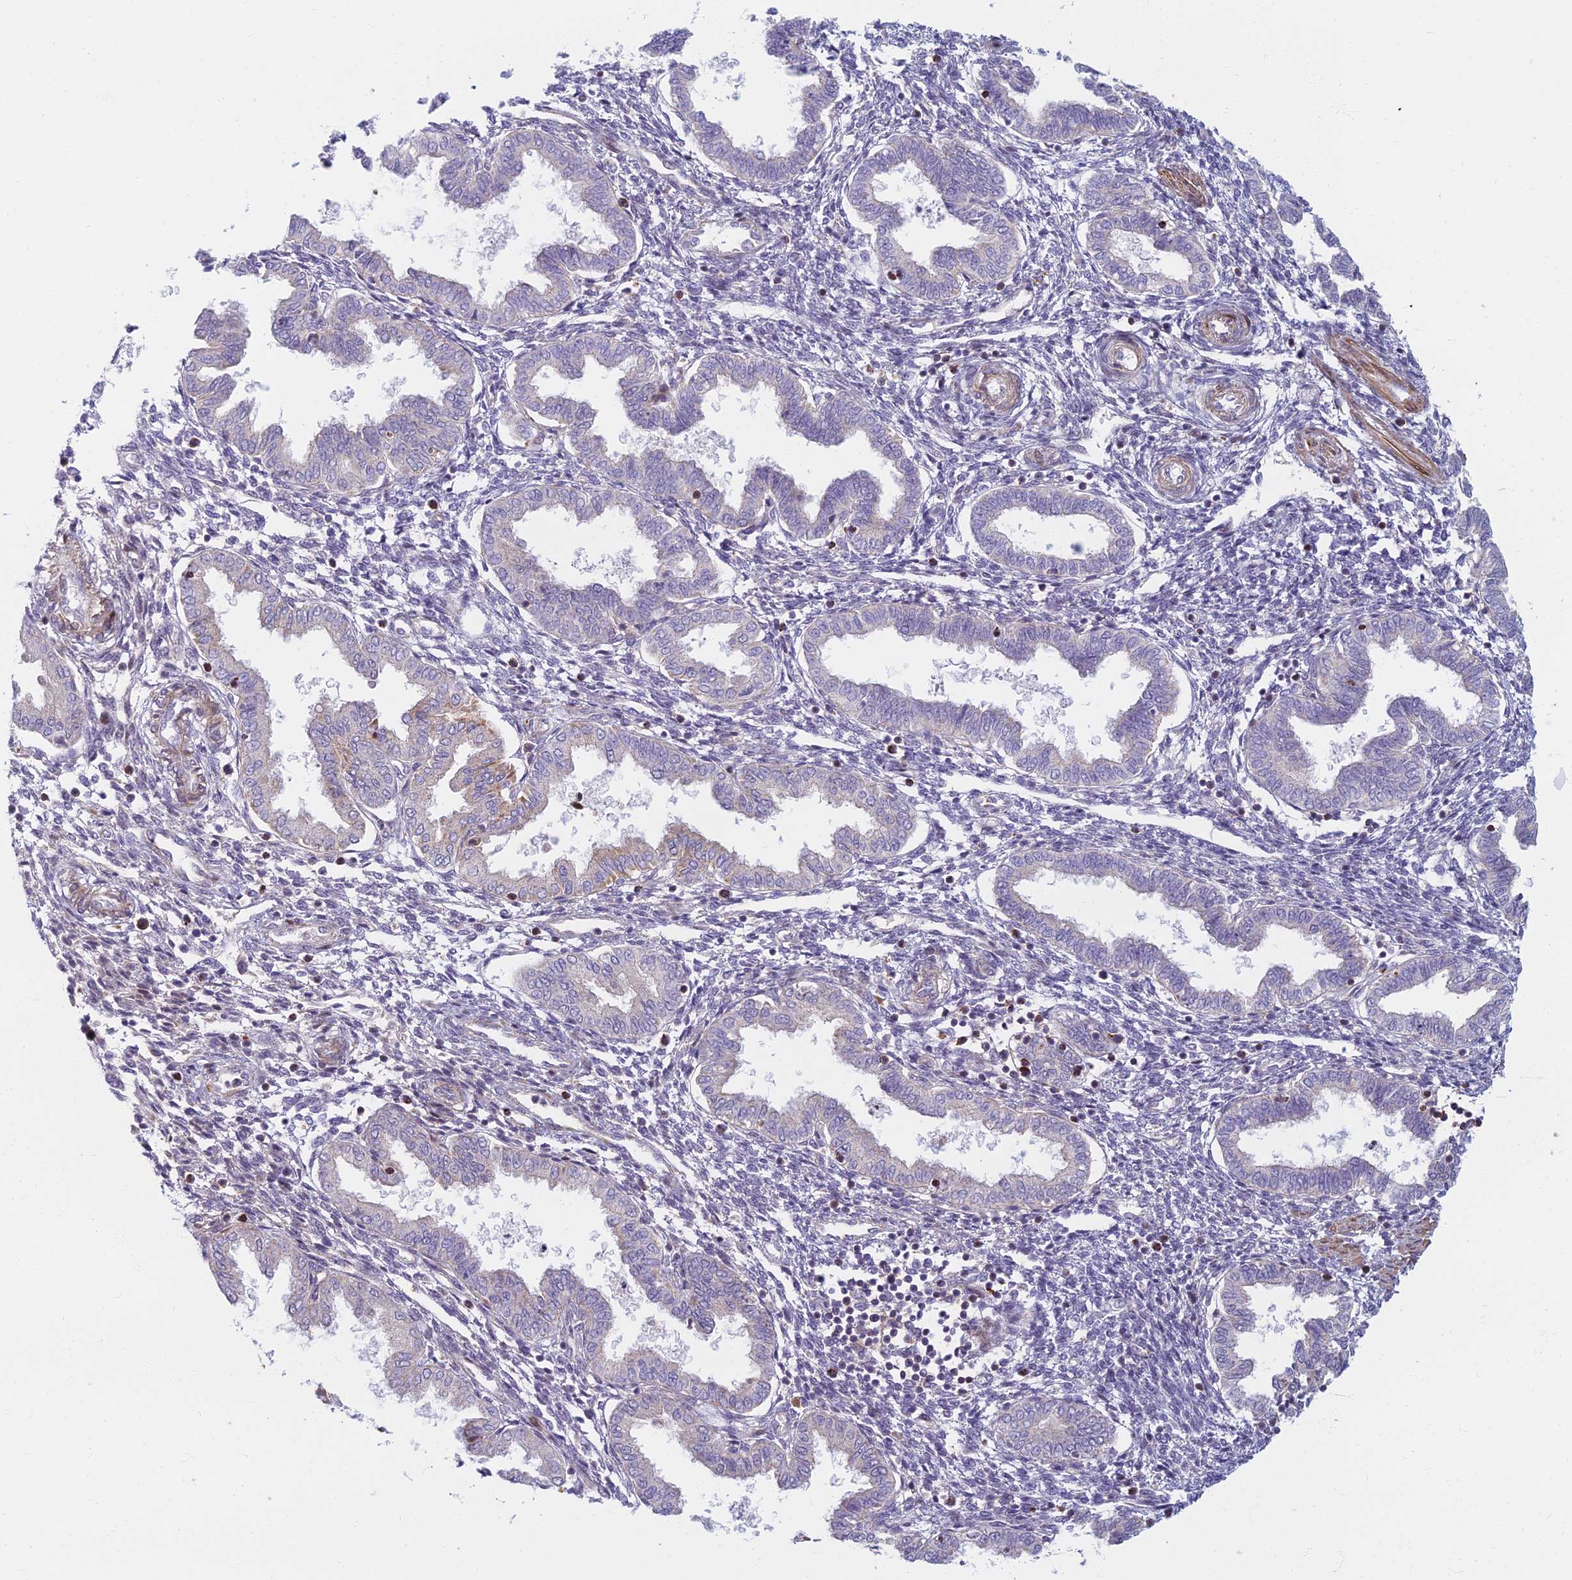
{"staining": {"intensity": "negative", "quantity": "none", "location": "none"}, "tissue": "endometrium", "cell_type": "Cells in endometrial stroma", "image_type": "normal", "snomed": [{"axis": "morphology", "description": "Normal tissue, NOS"}, {"axis": "topography", "description": "Endometrium"}], "caption": "Histopathology image shows no protein staining in cells in endometrial stroma of normal endometrium. (DAB immunohistochemistry, high magnification).", "gene": "C15orf40", "patient": {"sex": "female", "age": 33}}